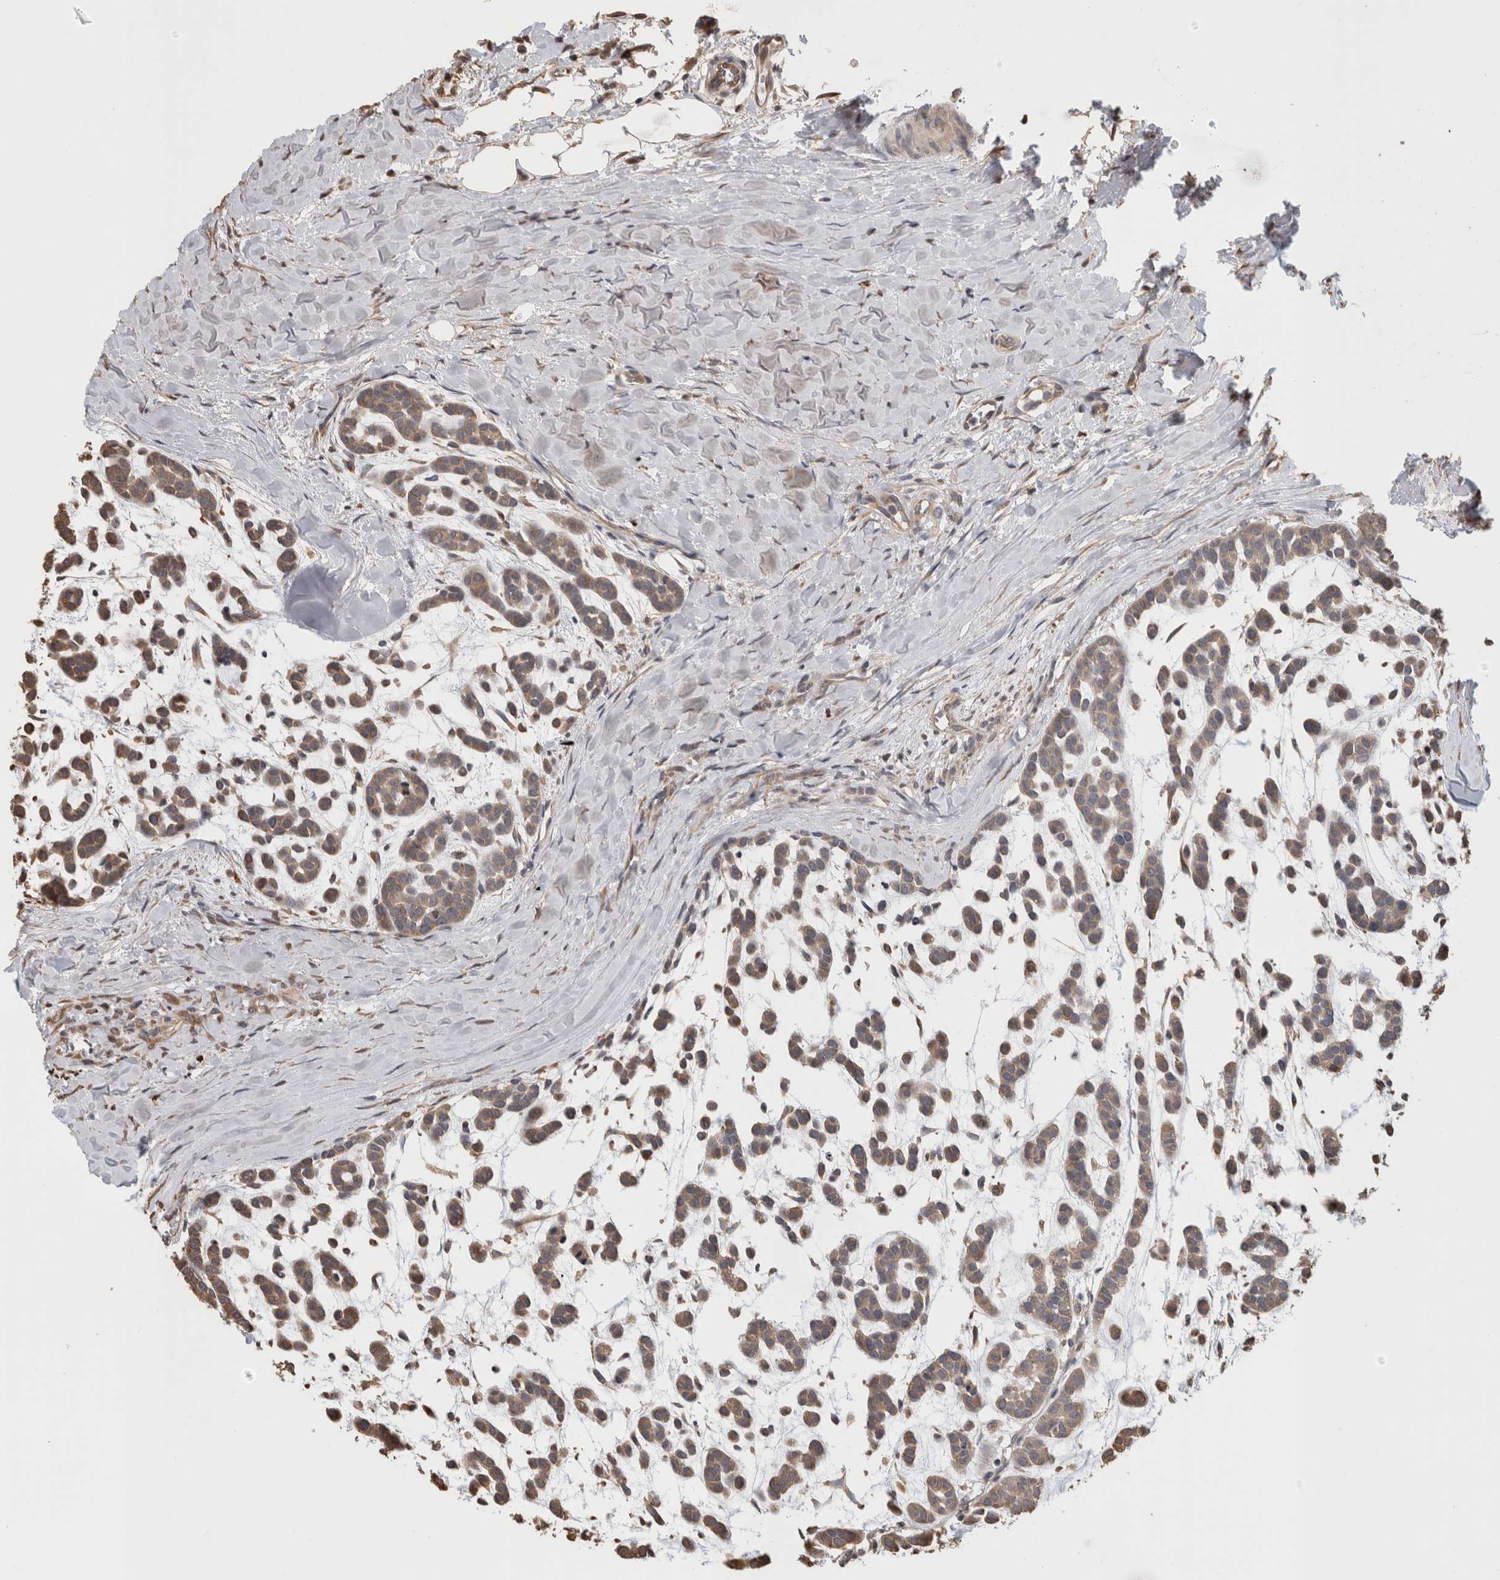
{"staining": {"intensity": "weak", "quantity": ">75%", "location": "cytoplasmic/membranous"}, "tissue": "head and neck cancer", "cell_type": "Tumor cells", "image_type": "cancer", "snomed": [{"axis": "morphology", "description": "Adenocarcinoma, NOS"}, {"axis": "morphology", "description": "Adenoma, NOS"}, {"axis": "topography", "description": "Head-Neck"}], "caption": "Brown immunohistochemical staining in human head and neck cancer (adenocarcinoma) exhibits weak cytoplasmic/membranous staining in about >75% of tumor cells.", "gene": "CLIP1", "patient": {"sex": "female", "age": 55}}